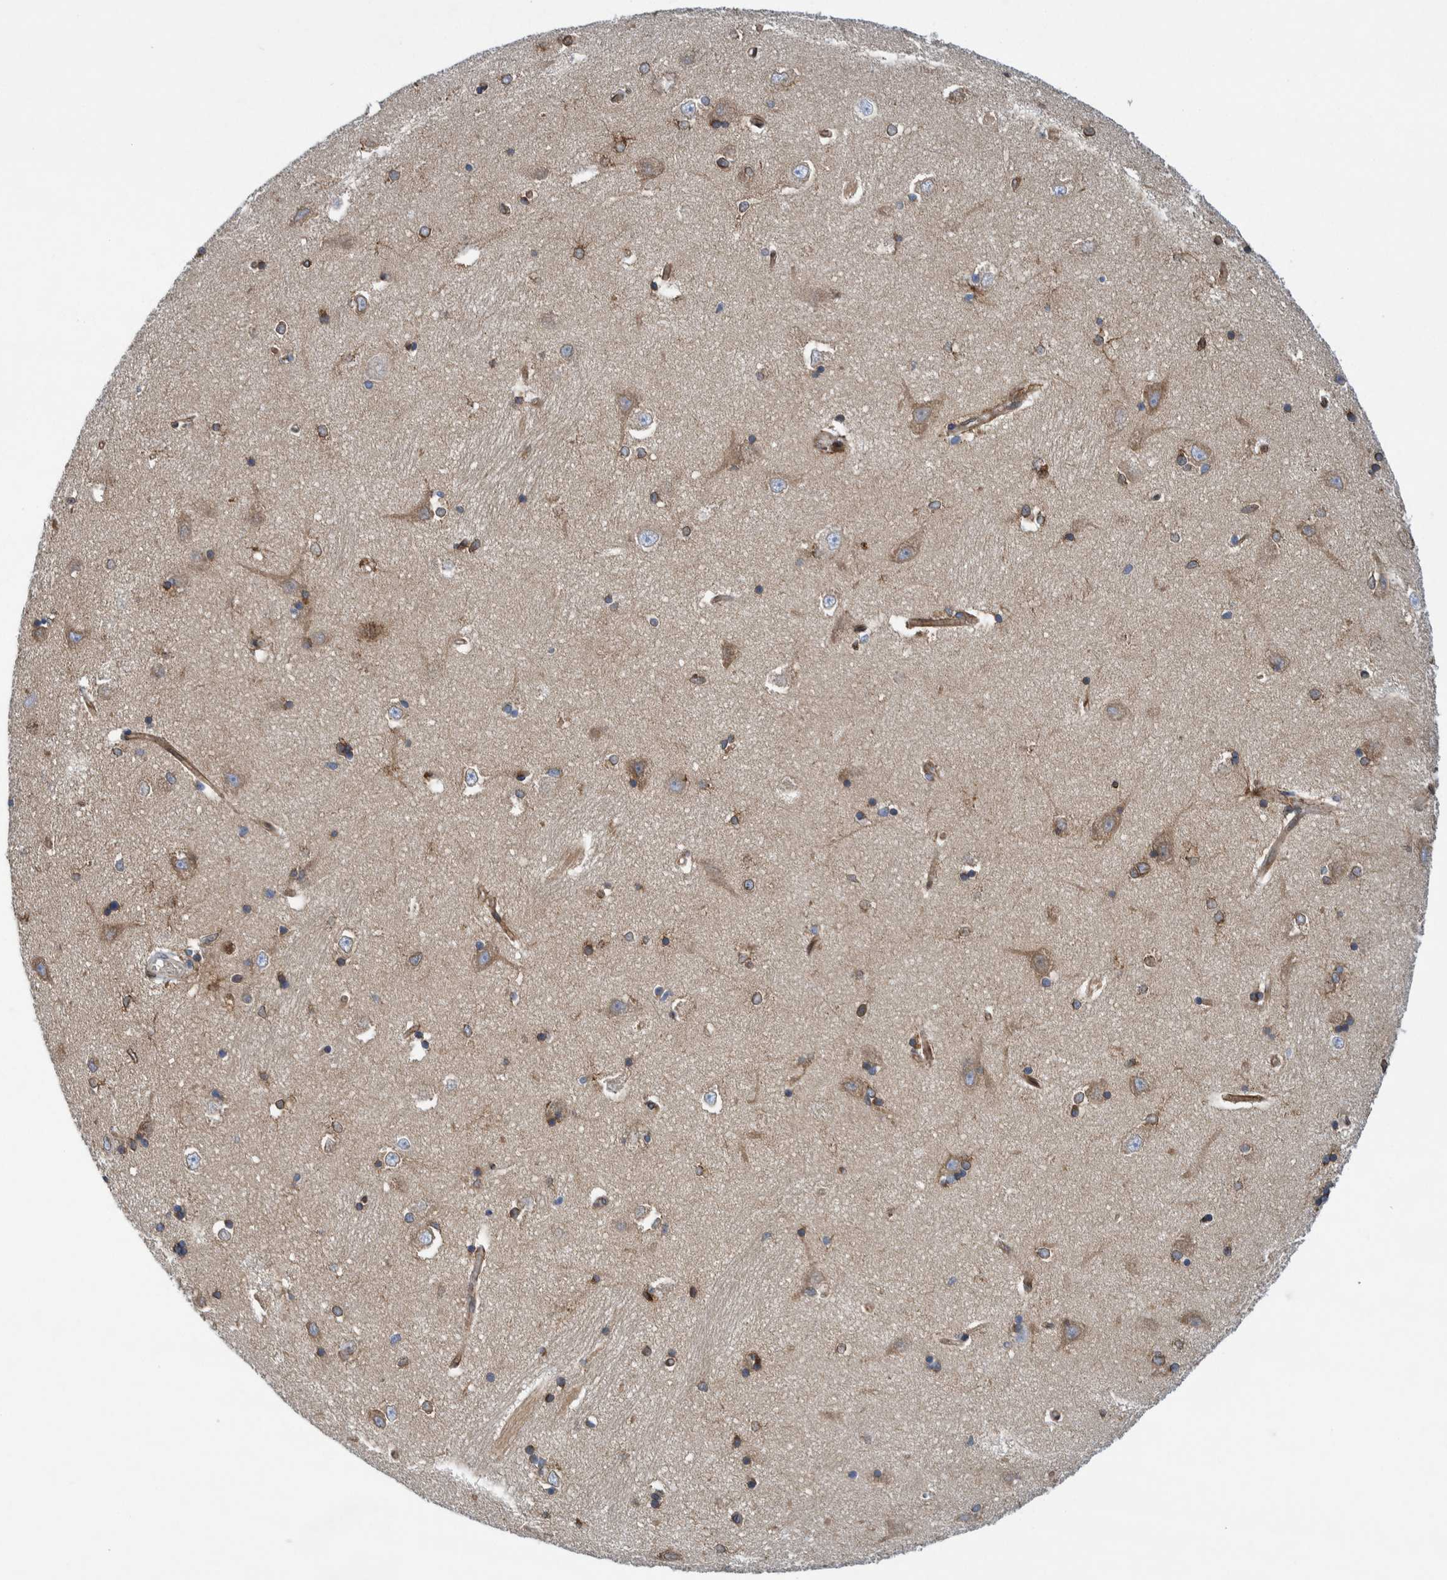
{"staining": {"intensity": "moderate", "quantity": "<25%", "location": "cytoplasmic/membranous"}, "tissue": "hippocampus", "cell_type": "Glial cells", "image_type": "normal", "snomed": [{"axis": "morphology", "description": "Normal tissue, NOS"}, {"axis": "topography", "description": "Hippocampus"}], "caption": "A brown stain shows moderate cytoplasmic/membranous positivity of a protein in glial cells of unremarkable hippocampus.", "gene": "THEM6", "patient": {"sex": "male", "age": 45}}